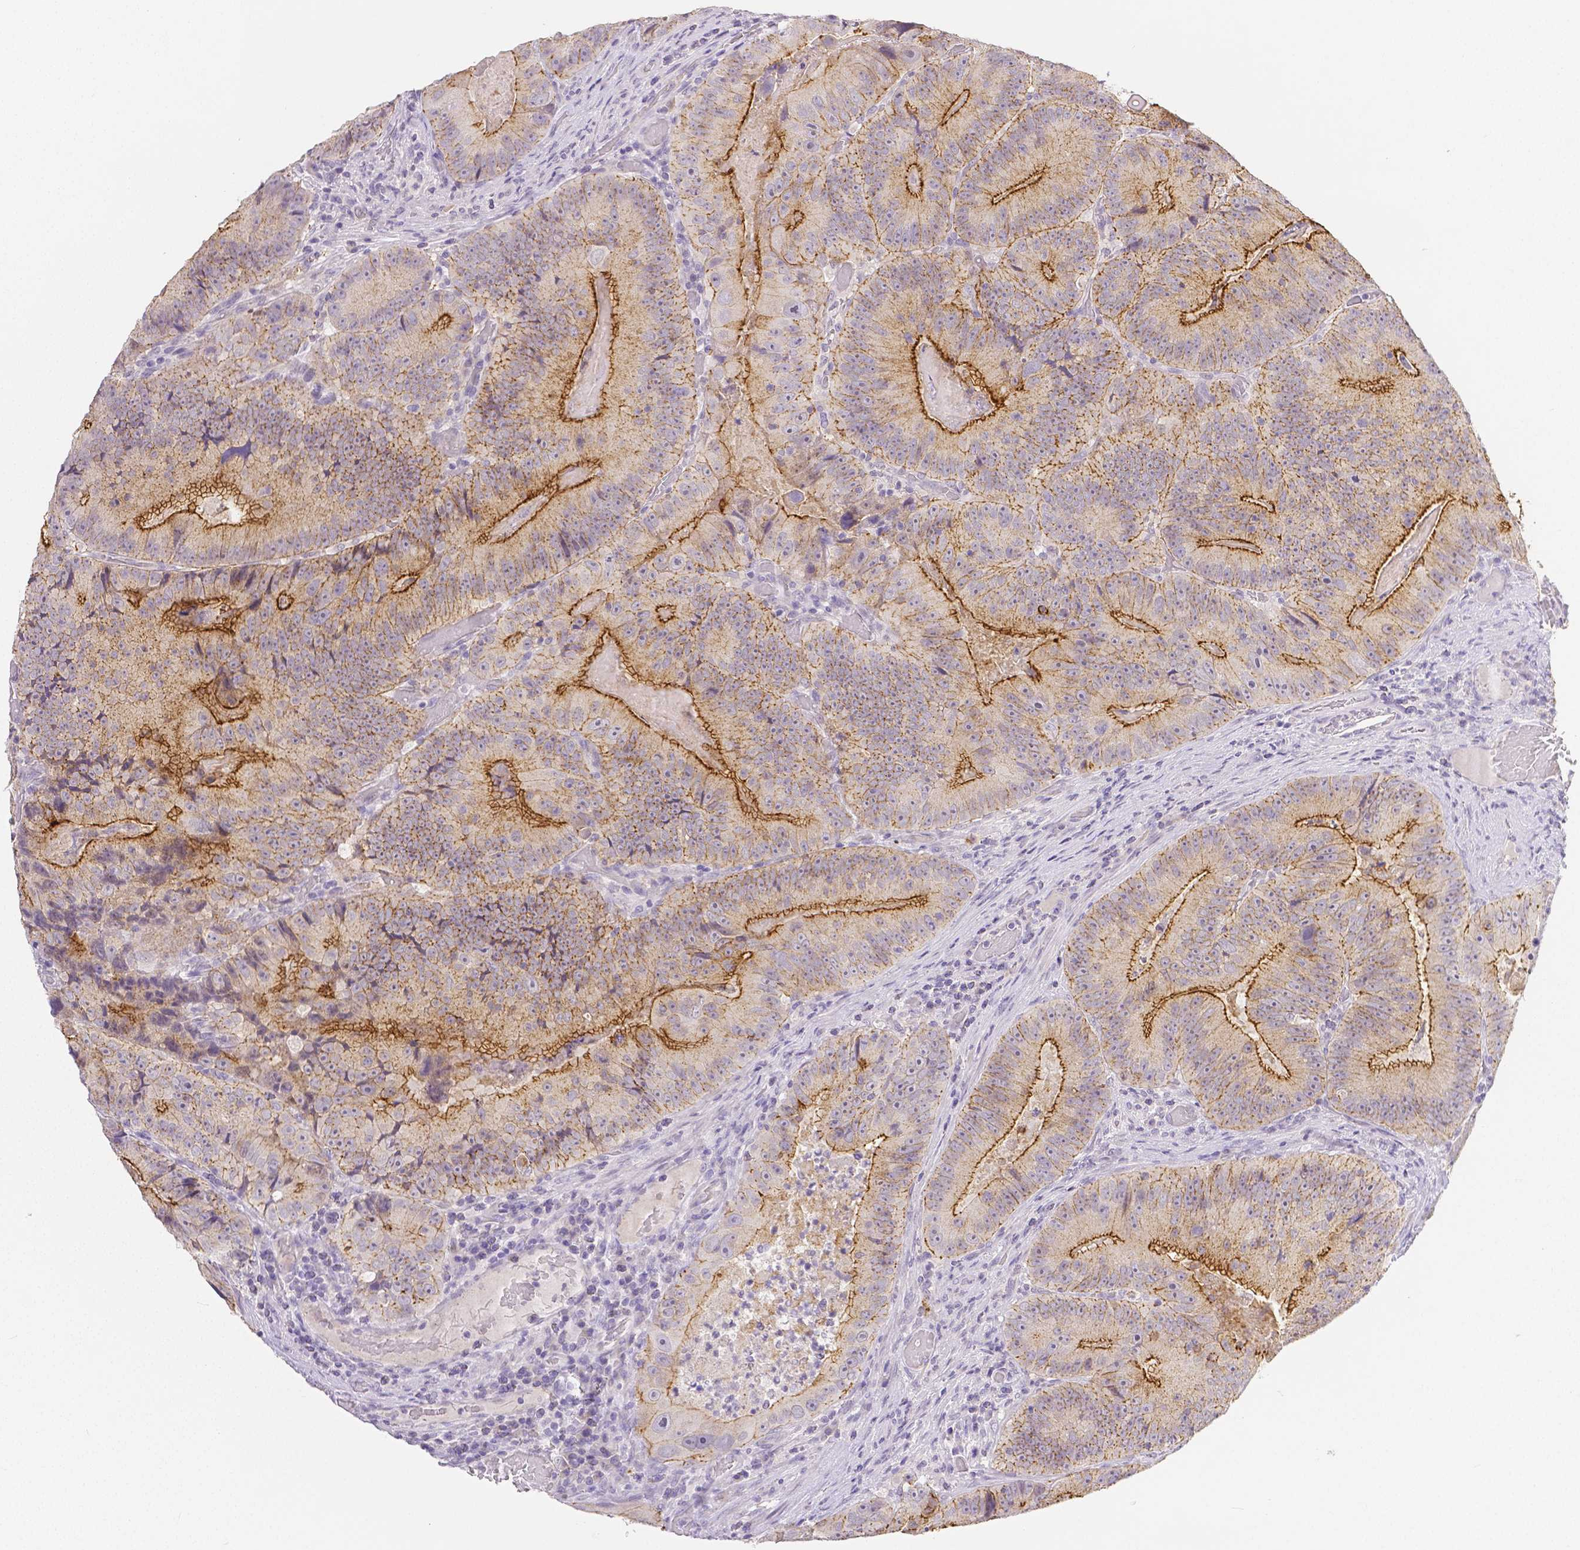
{"staining": {"intensity": "moderate", "quantity": "25%-75%", "location": "cytoplasmic/membranous"}, "tissue": "colorectal cancer", "cell_type": "Tumor cells", "image_type": "cancer", "snomed": [{"axis": "morphology", "description": "Adenocarcinoma, NOS"}, {"axis": "topography", "description": "Colon"}], "caption": "A brown stain labels moderate cytoplasmic/membranous positivity of a protein in human colorectal cancer (adenocarcinoma) tumor cells.", "gene": "OCLN", "patient": {"sex": "female", "age": 86}}